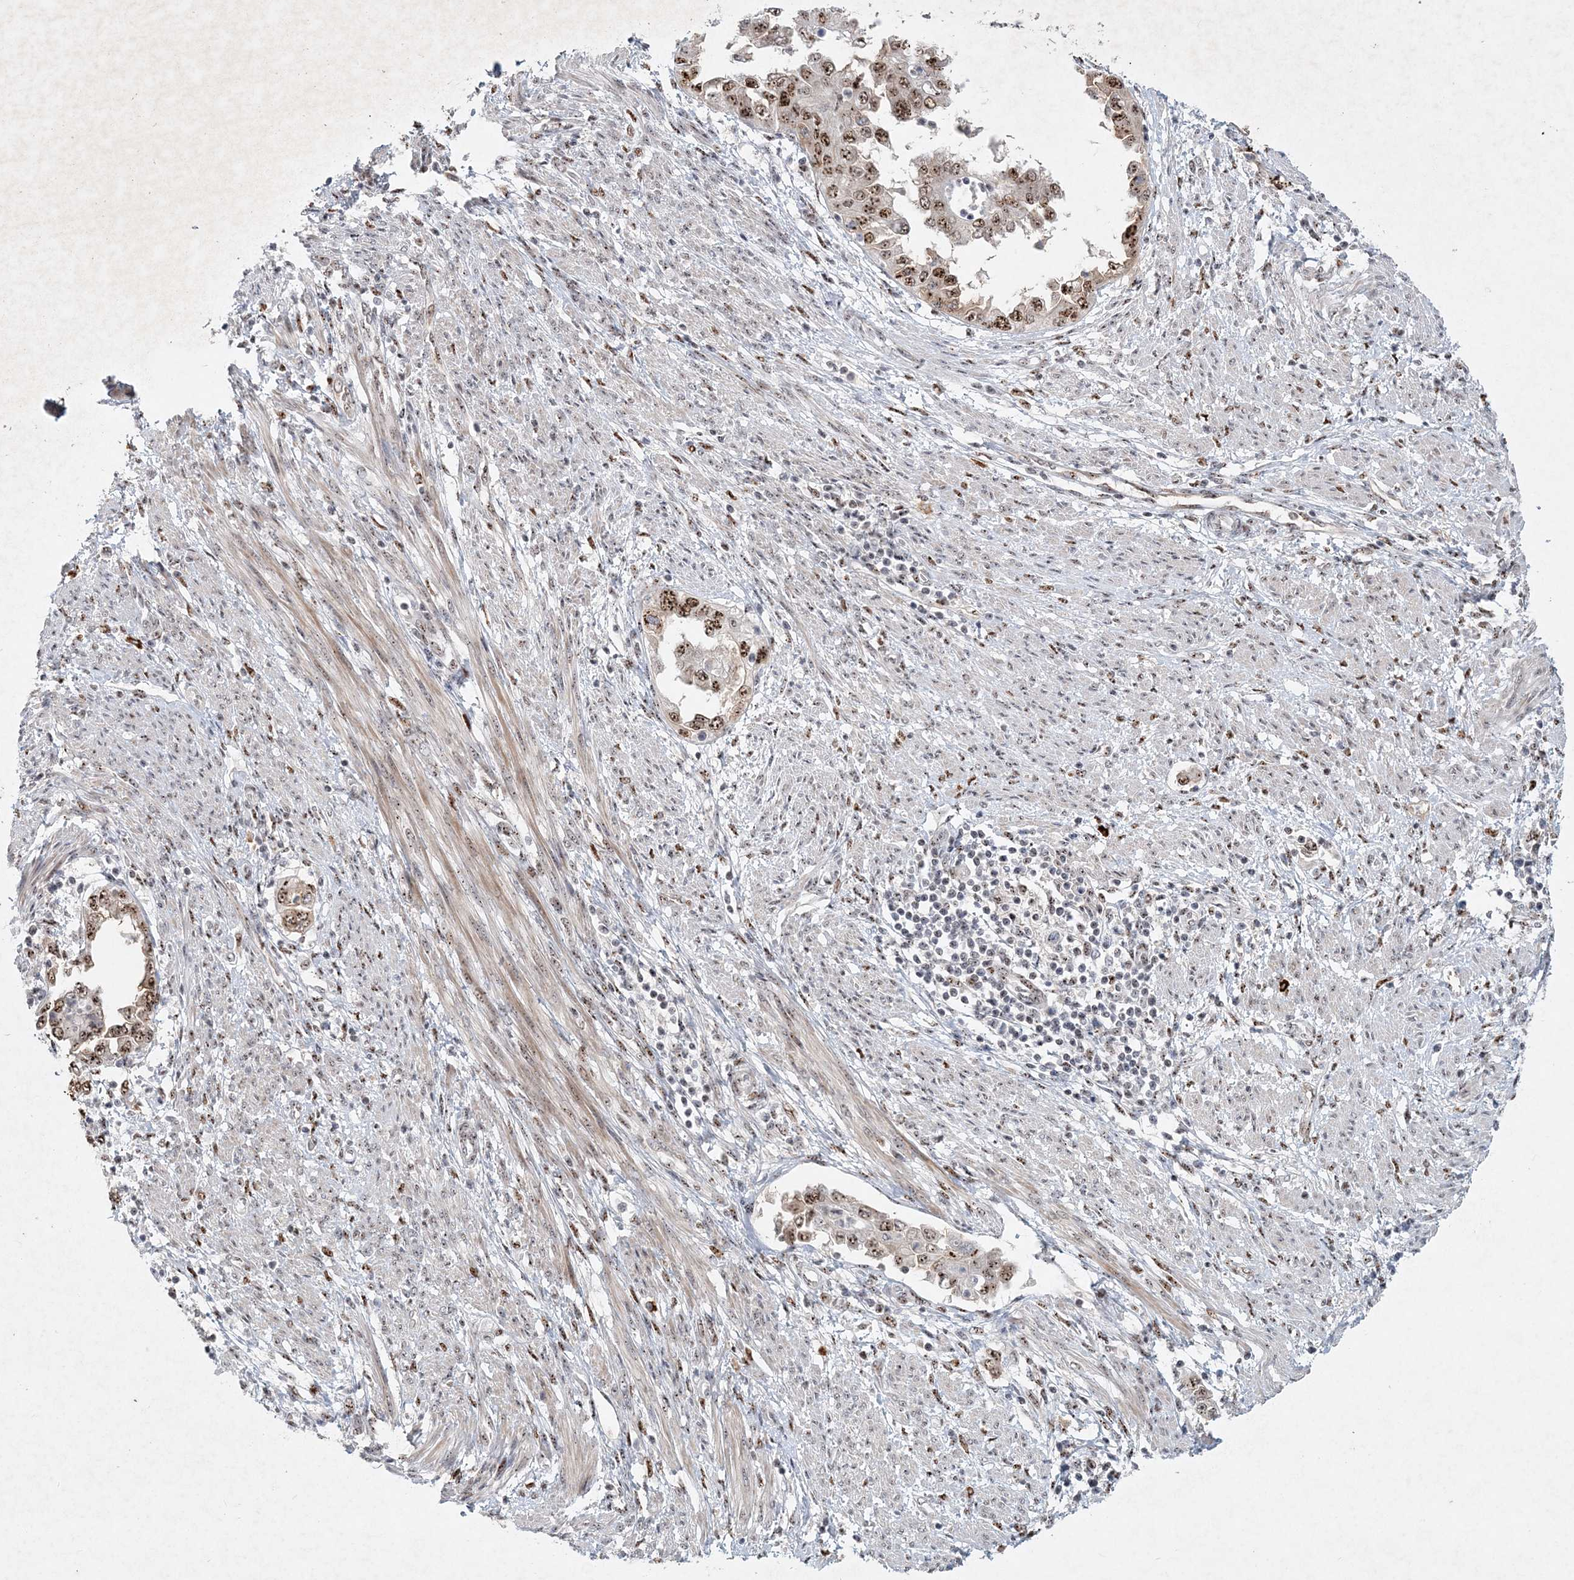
{"staining": {"intensity": "moderate", "quantity": ">75%", "location": "cytoplasmic/membranous,nuclear"}, "tissue": "endometrial cancer", "cell_type": "Tumor cells", "image_type": "cancer", "snomed": [{"axis": "morphology", "description": "Adenocarcinoma, NOS"}, {"axis": "topography", "description": "Endometrium"}], "caption": "A histopathology image of endometrial cancer (adenocarcinoma) stained for a protein demonstrates moderate cytoplasmic/membranous and nuclear brown staining in tumor cells.", "gene": "GIN1", "patient": {"sex": "female", "age": 85}}